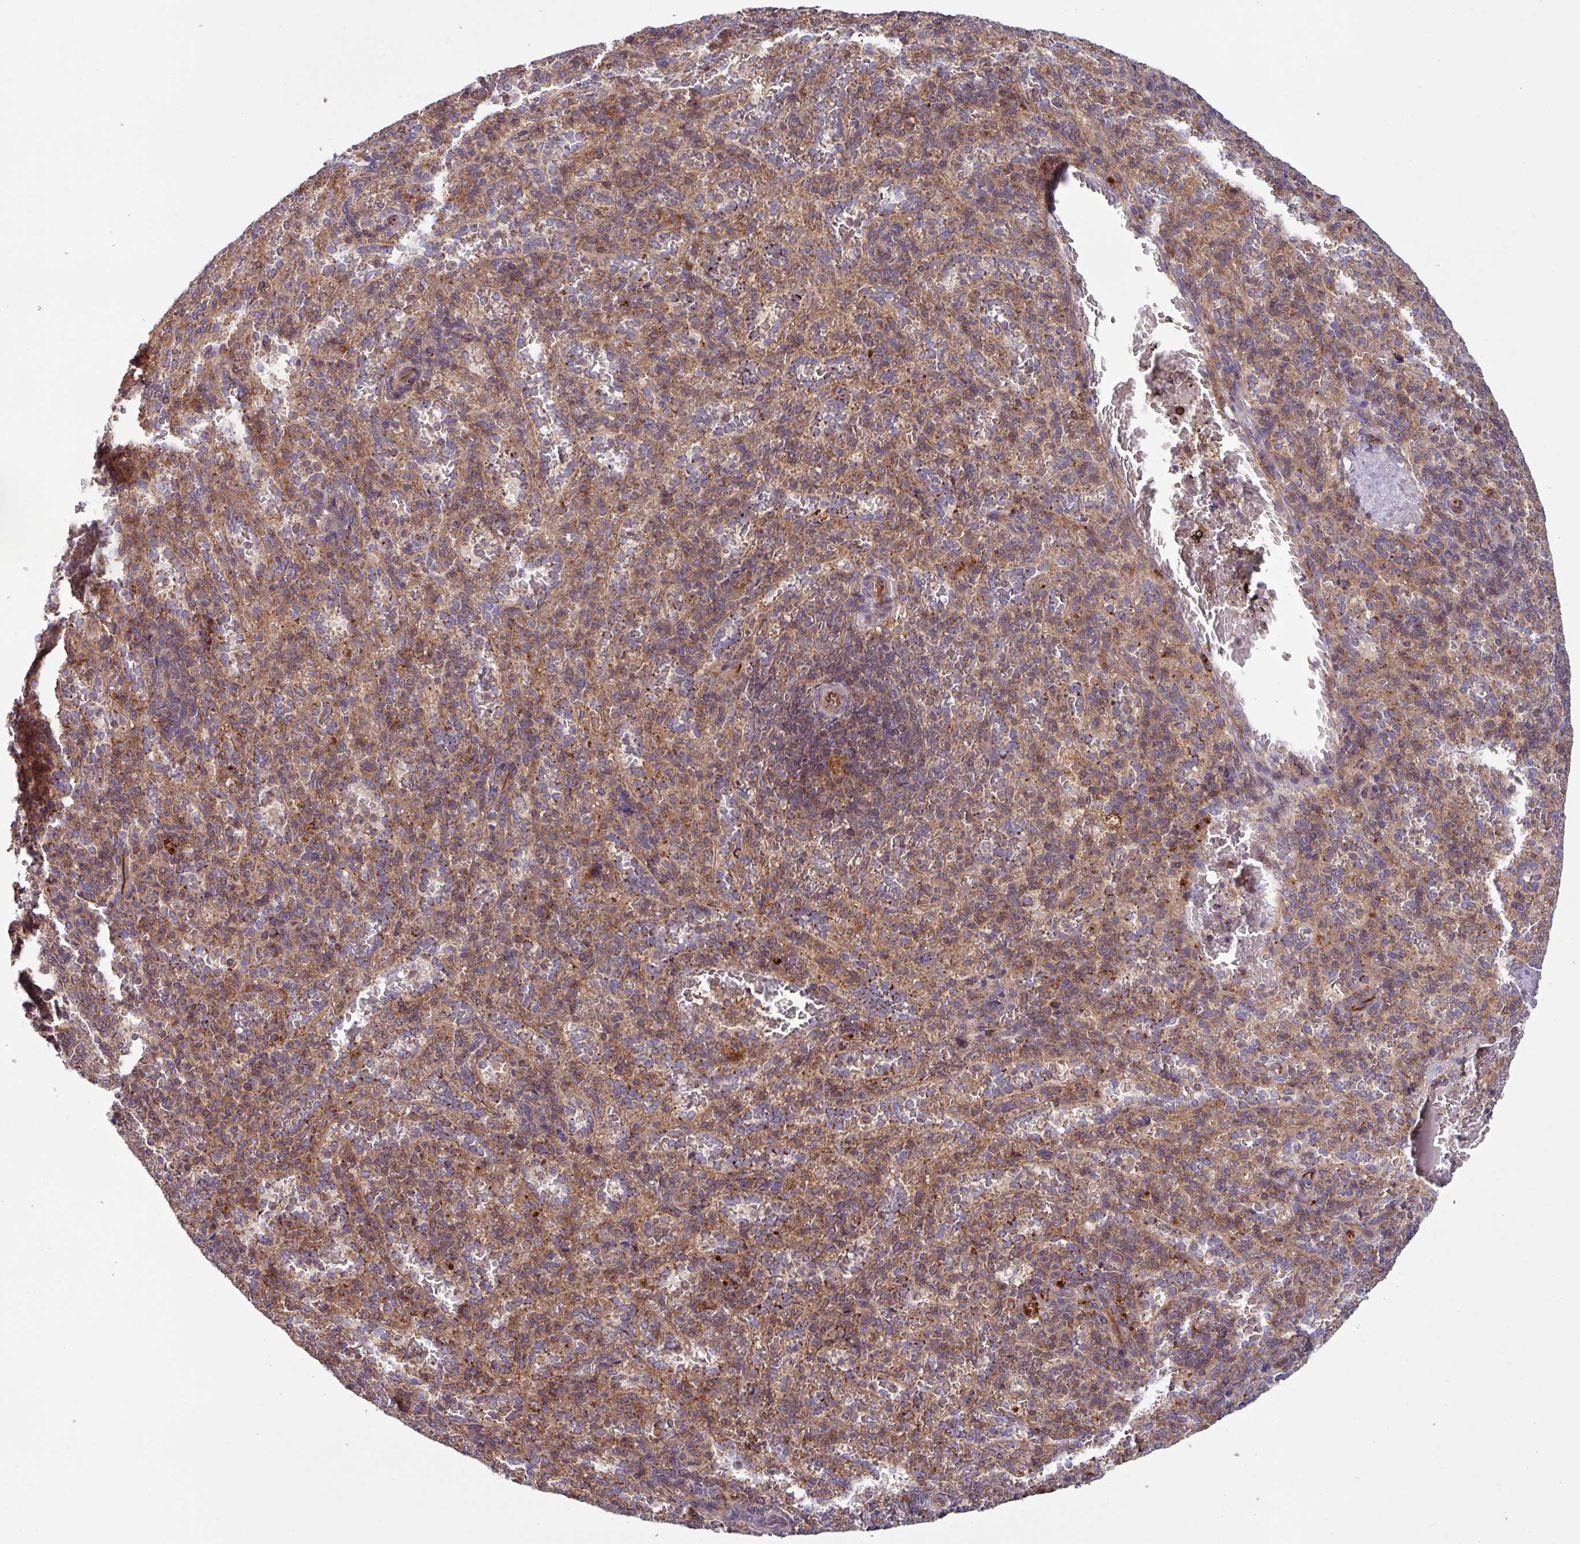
{"staining": {"intensity": "moderate", "quantity": "25%-75%", "location": "cytoplasmic/membranous"}, "tissue": "spleen", "cell_type": "Cells in red pulp", "image_type": "normal", "snomed": [{"axis": "morphology", "description": "Normal tissue, NOS"}, {"axis": "topography", "description": "Spleen"}], "caption": "Immunohistochemical staining of benign spleen reveals moderate cytoplasmic/membranous protein staining in about 25%-75% of cells in red pulp. The staining is performed using DAB brown chromogen to label protein expression. The nuclei are counter-stained blue using hematoxylin.", "gene": "PLEKHD1", "patient": {"sex": "female", "age": 21}}